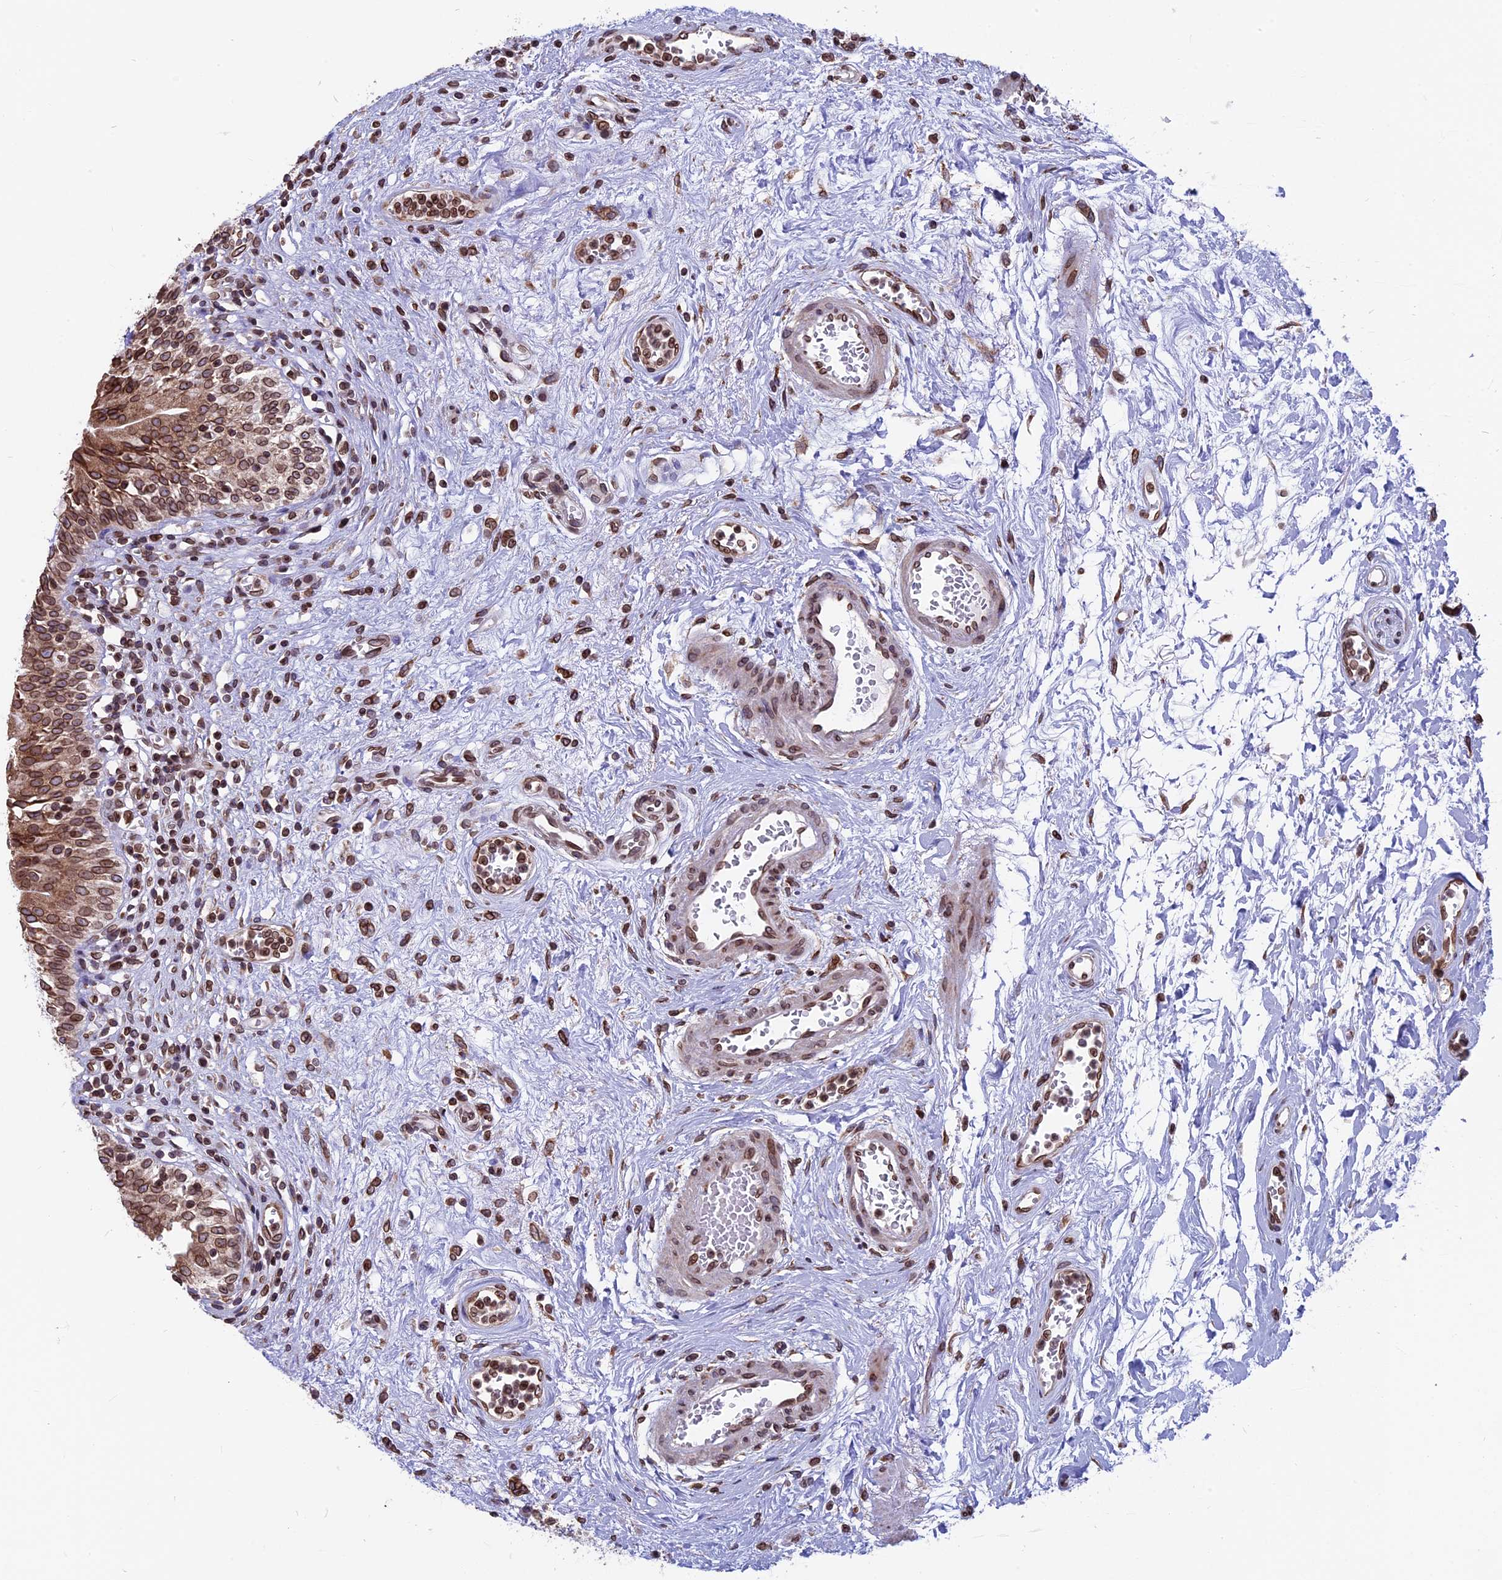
{"staining": {"intensity": "moderate", "quantity": ">75%", "location": "cytoplasmic/membranous,nuclear"}, "tissue": "urinary bladder", "cell_type": "Urothelial cells", "image_type": "normal", "snomed": [{"axis": "morphology", "description": "Normal tissue, NOS"}, {"axis": "morphology", "description": "Inflammation, NOS"}, {"axis": "topography", "description": "Urinary bladder"}], "caption": "IHC of unremarkable urinary bladder displays medium levels of moderate cytoplasmic/membranous,nuclear positivity in about >75% of urothelial cells.", "gene": "PTCHD4", "patient": {"sex": "male", "age": 63}}